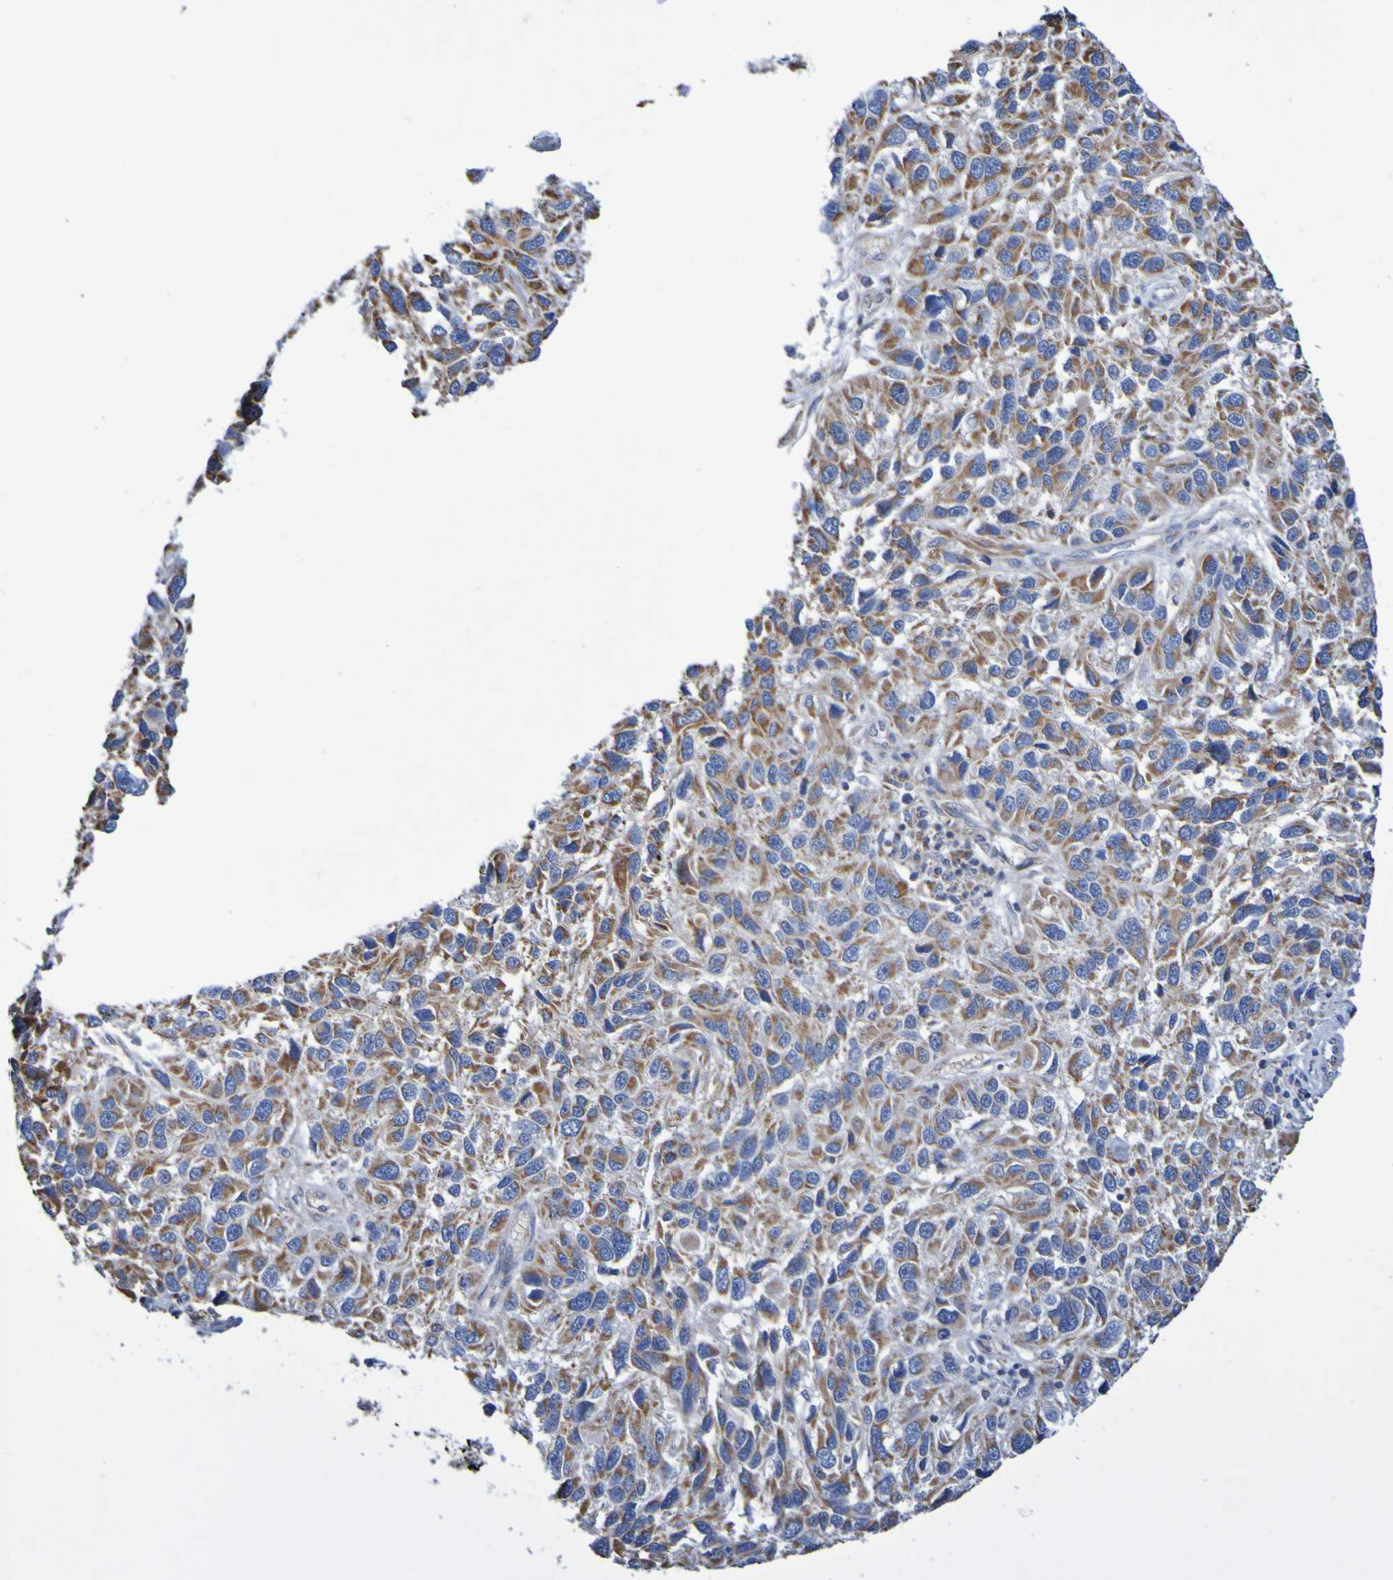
{"staining": {"intensity": "moderate", "quantity": ">75%", "location": "cytoplasmic/membranous"}, "tissue": "melanoma", "cell_type": "Tumor cells", "image_type": "cancer", "snomed": [{"axis": "morphology", "description": "Malignant melanoma, NOS"}, {"axis": "topography", "description": "Skin"}], "caption": "DAB immunohistochemical staining of melanoma exhibits moderate cytoplasmic/membranous protein positivity in about >75% of tumor cells. (DAB (3,3'-diaminobenzidine) = brown stain, brightfield microscopy at high magnification).", "gene": "CNTN2", "patient": {"sex": "male", "age": 53}}